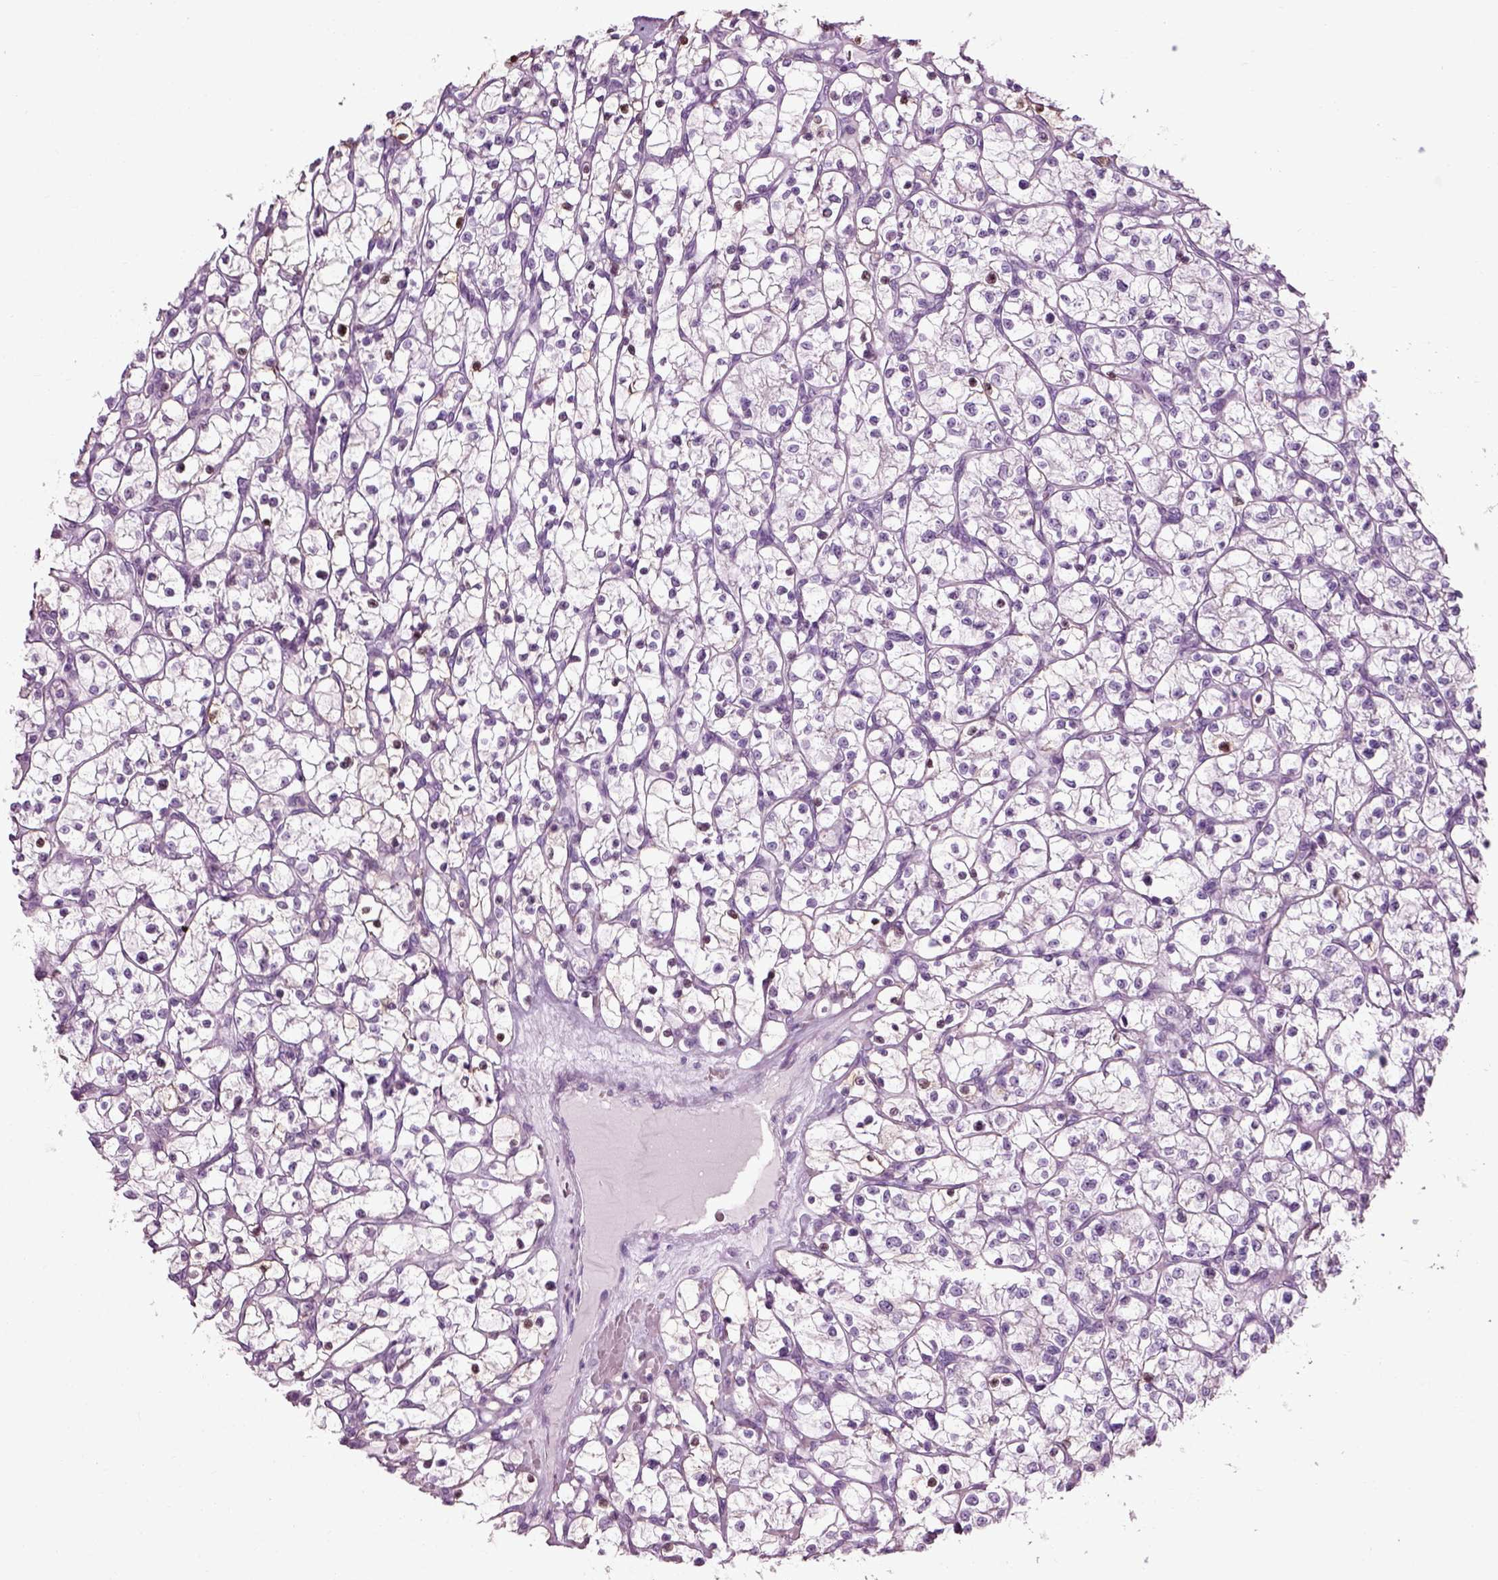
{"staining": {"intensity": "negative", "quantity": "none", "location": "none"}, "tissue": "renal cancer", "cell_type": "Tumor cells", "image_type": "cancer", "snomed": [{"axis": "morphology", "description": "Adenocarcinoma, NOS"}, {"axis": "topography", "description": "Kidney"}], "caption": "Tumor cells show no significant expression in renal adenocarcinoma. Brightfield microscopy of immunohistochemistry stained with DAB (3,3'-diaminobenzidine) (brown) and hematoxylin (blue), captured at high magnification.", "gene": "SLC26A8", "patient": {"sex": "female", "age": 64}}